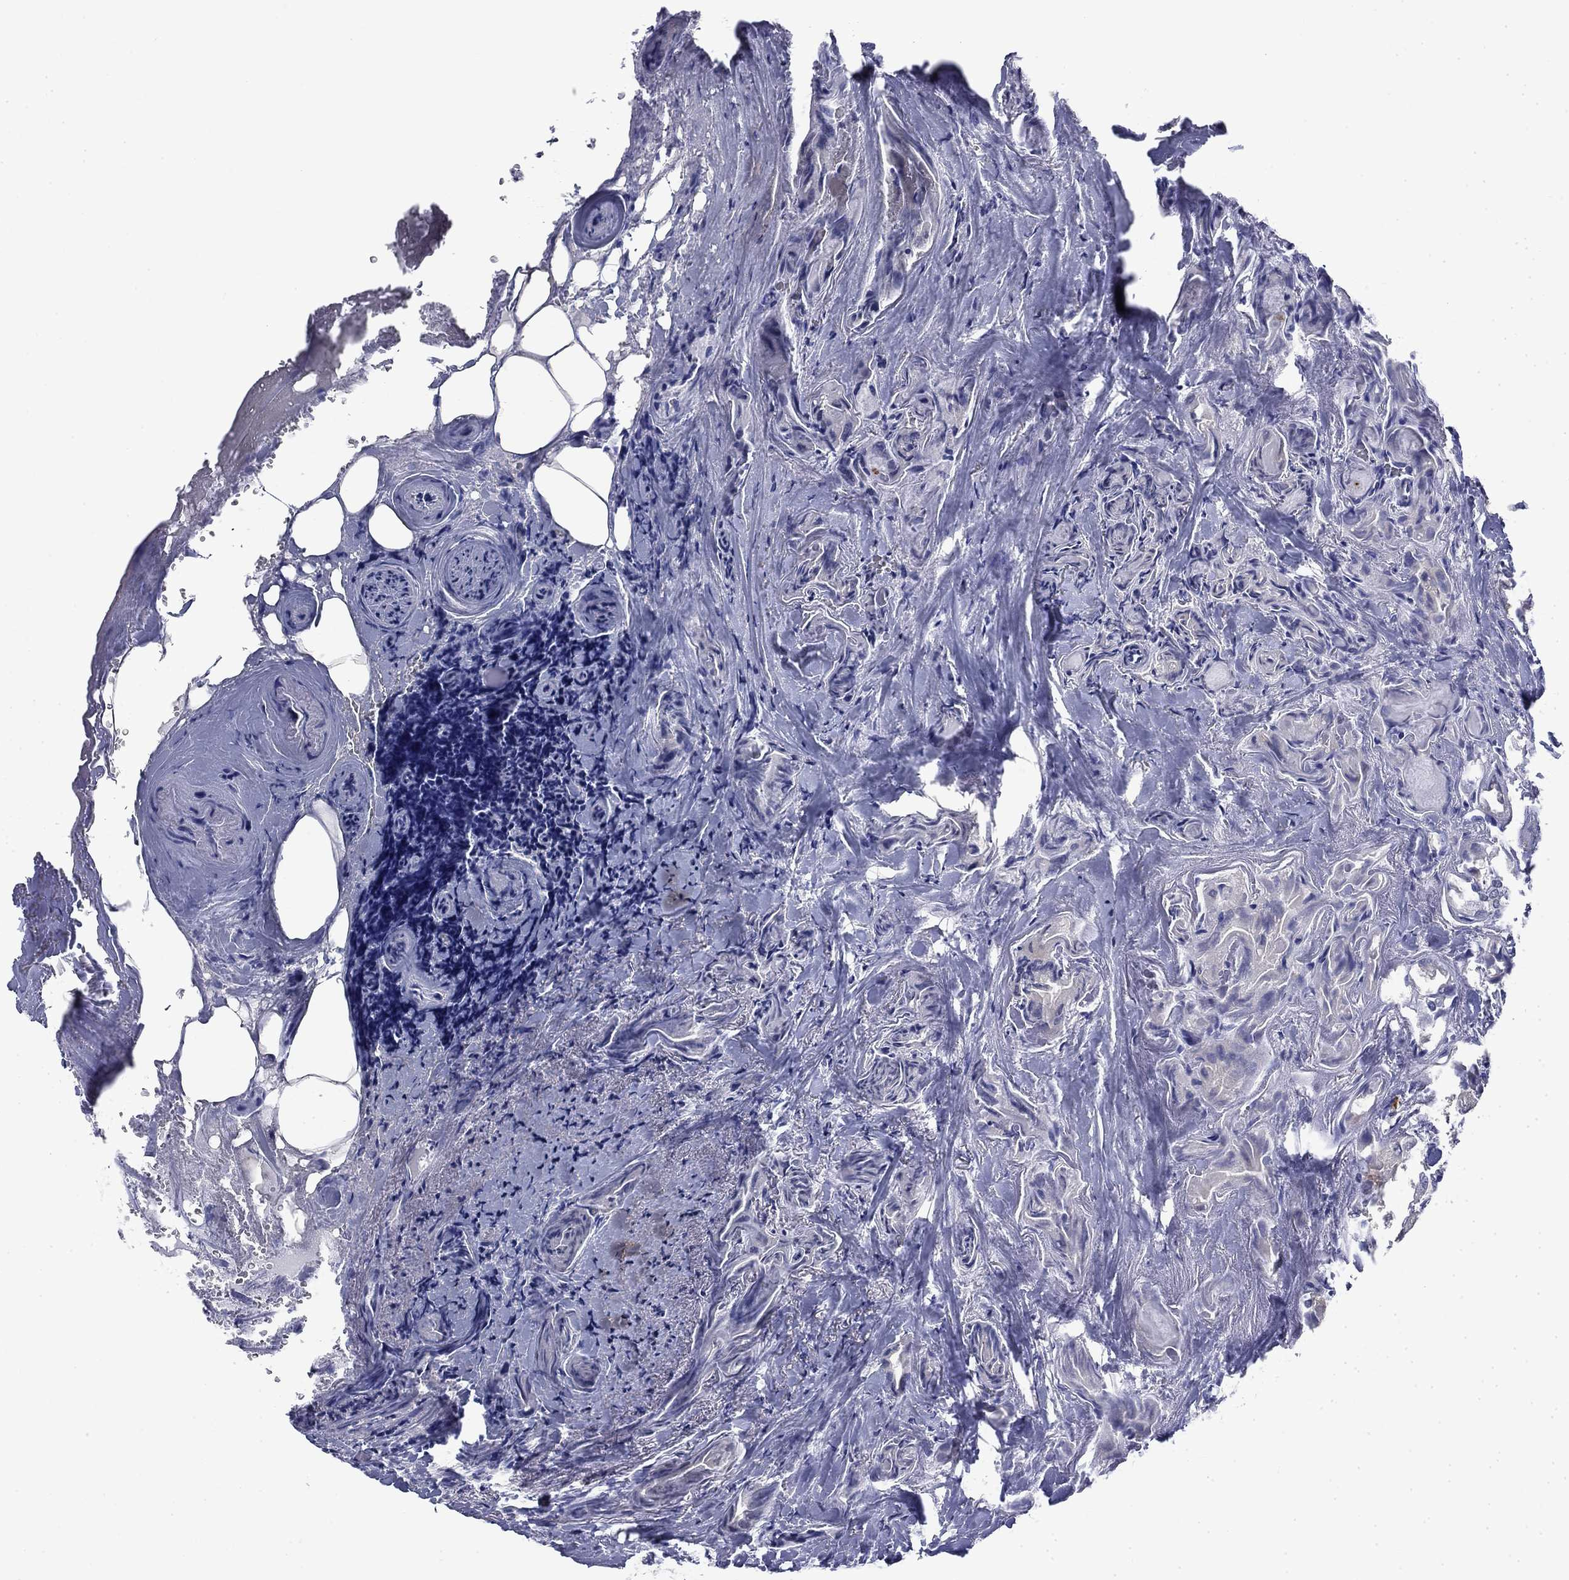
{"staining": {"intensity": "negative", "quantity": "none", "location": "none"}, "tissue": "thyroid cancer", "cell_type": "Tumor cells", "image_type": "cancer", "snomed": [{"axis": "morphology", "description": "Normal tissue, NOS"}, {"axis": "morphology", "description": "Papillary adenocarcinoma, NOS"}, {"axis": "topography", "description": "Thyroid gland"}], "caption": "Human papillary adenocarcinoma (thyroid) stained for a protein using immunohistochemistry displays no positivity in tumor cells.", "gene": "BCL2L14", "patient": {"sex": "female", "age": 66}}